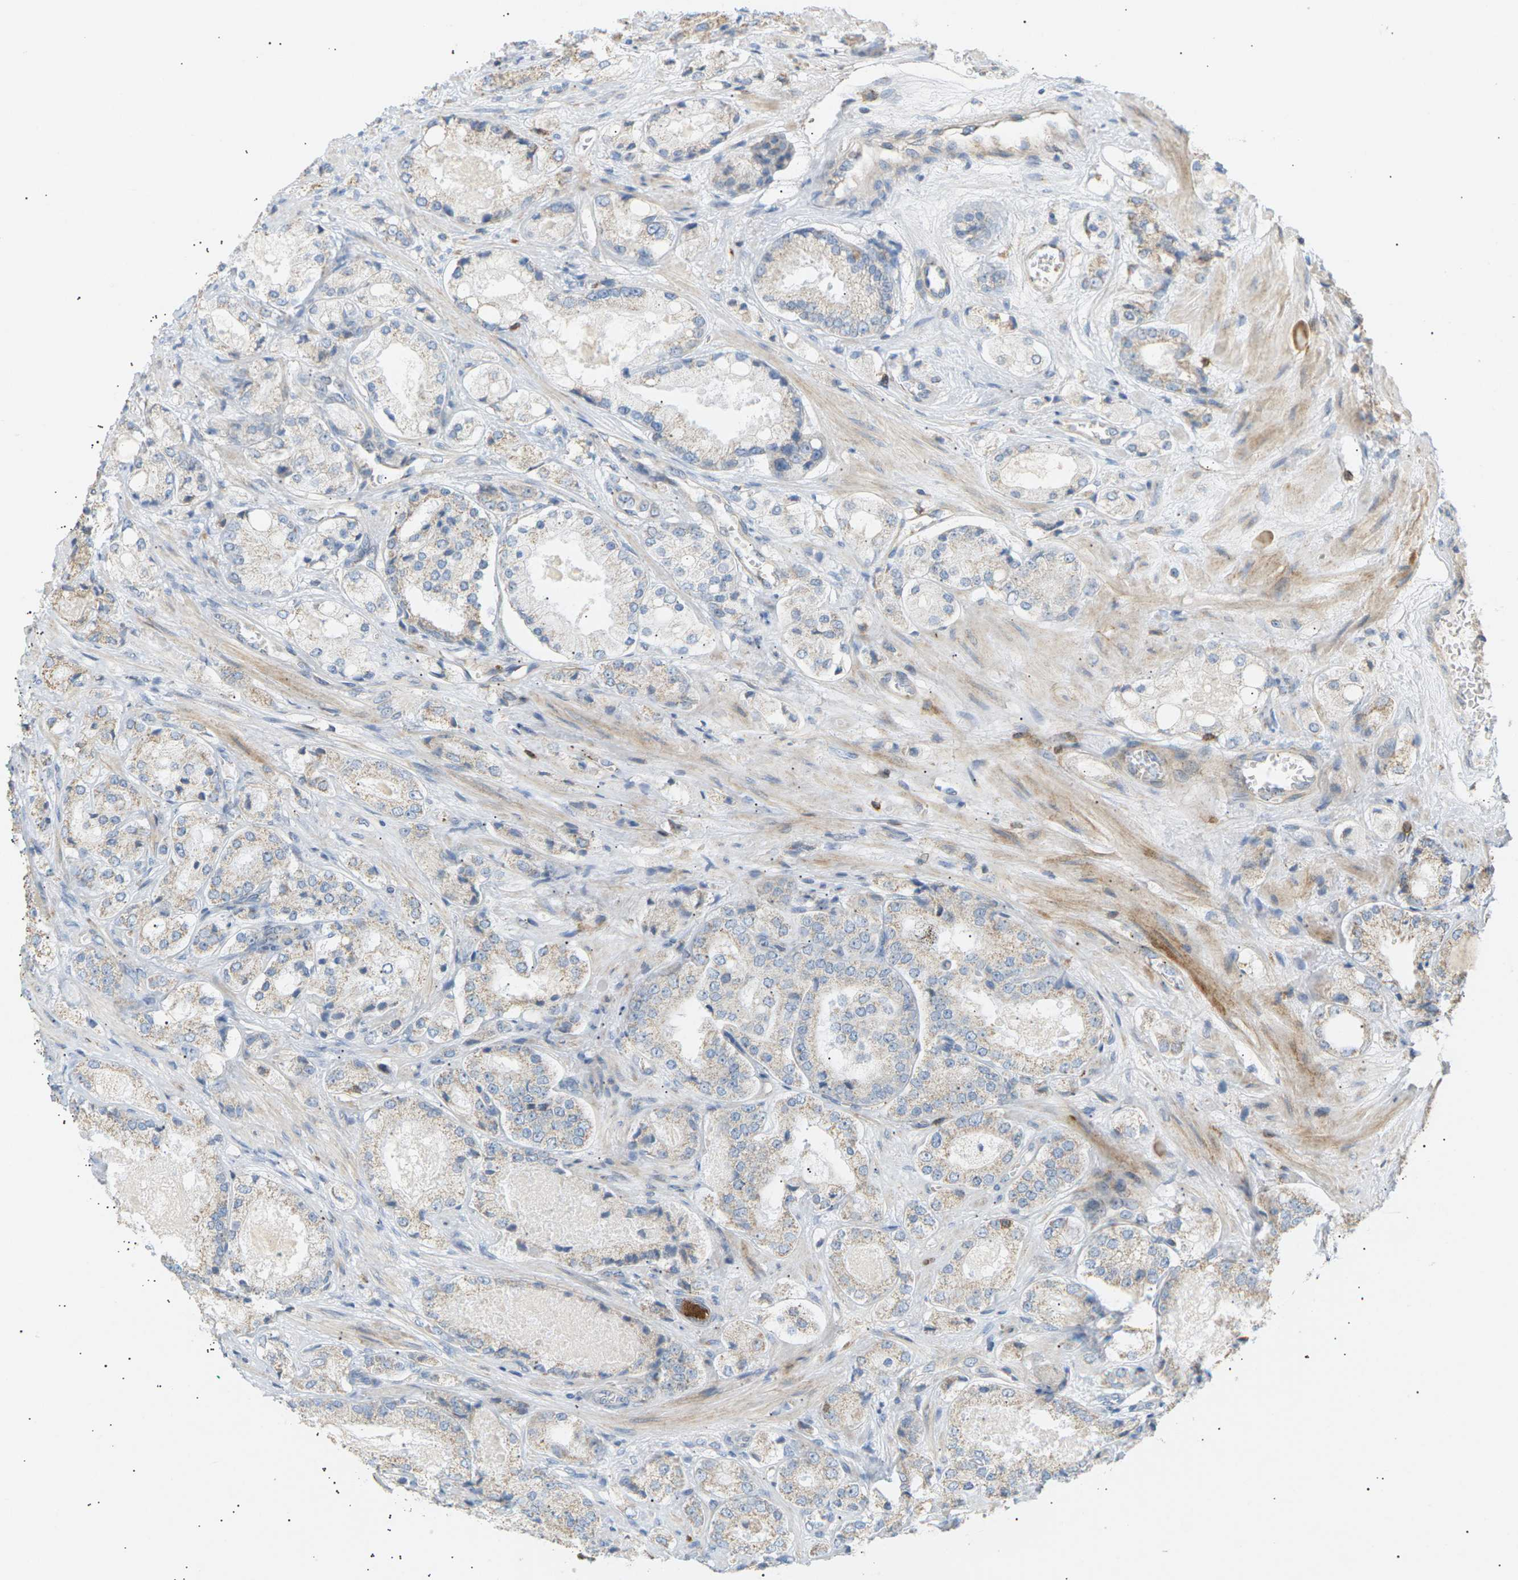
{"staining": {"intensity": "weak", "quantity": "<25%", "location": "cytoplasmic/membranous"}, "tissue": "prostate cancer", "cell_type": "Tumor cells", "image_type": "cancer", "snomed": [{"axis": "morphology", "description": "Adenocarcinoma, High grade"}, {"axis": "topography", "description": "Prostate"}], "caption": "Immunohistochemical staining of prostate cancer demonstrates no significant expression in tumor cells.", "gene": "LIME1", "patient": {"sex": "male", "age": 65}}